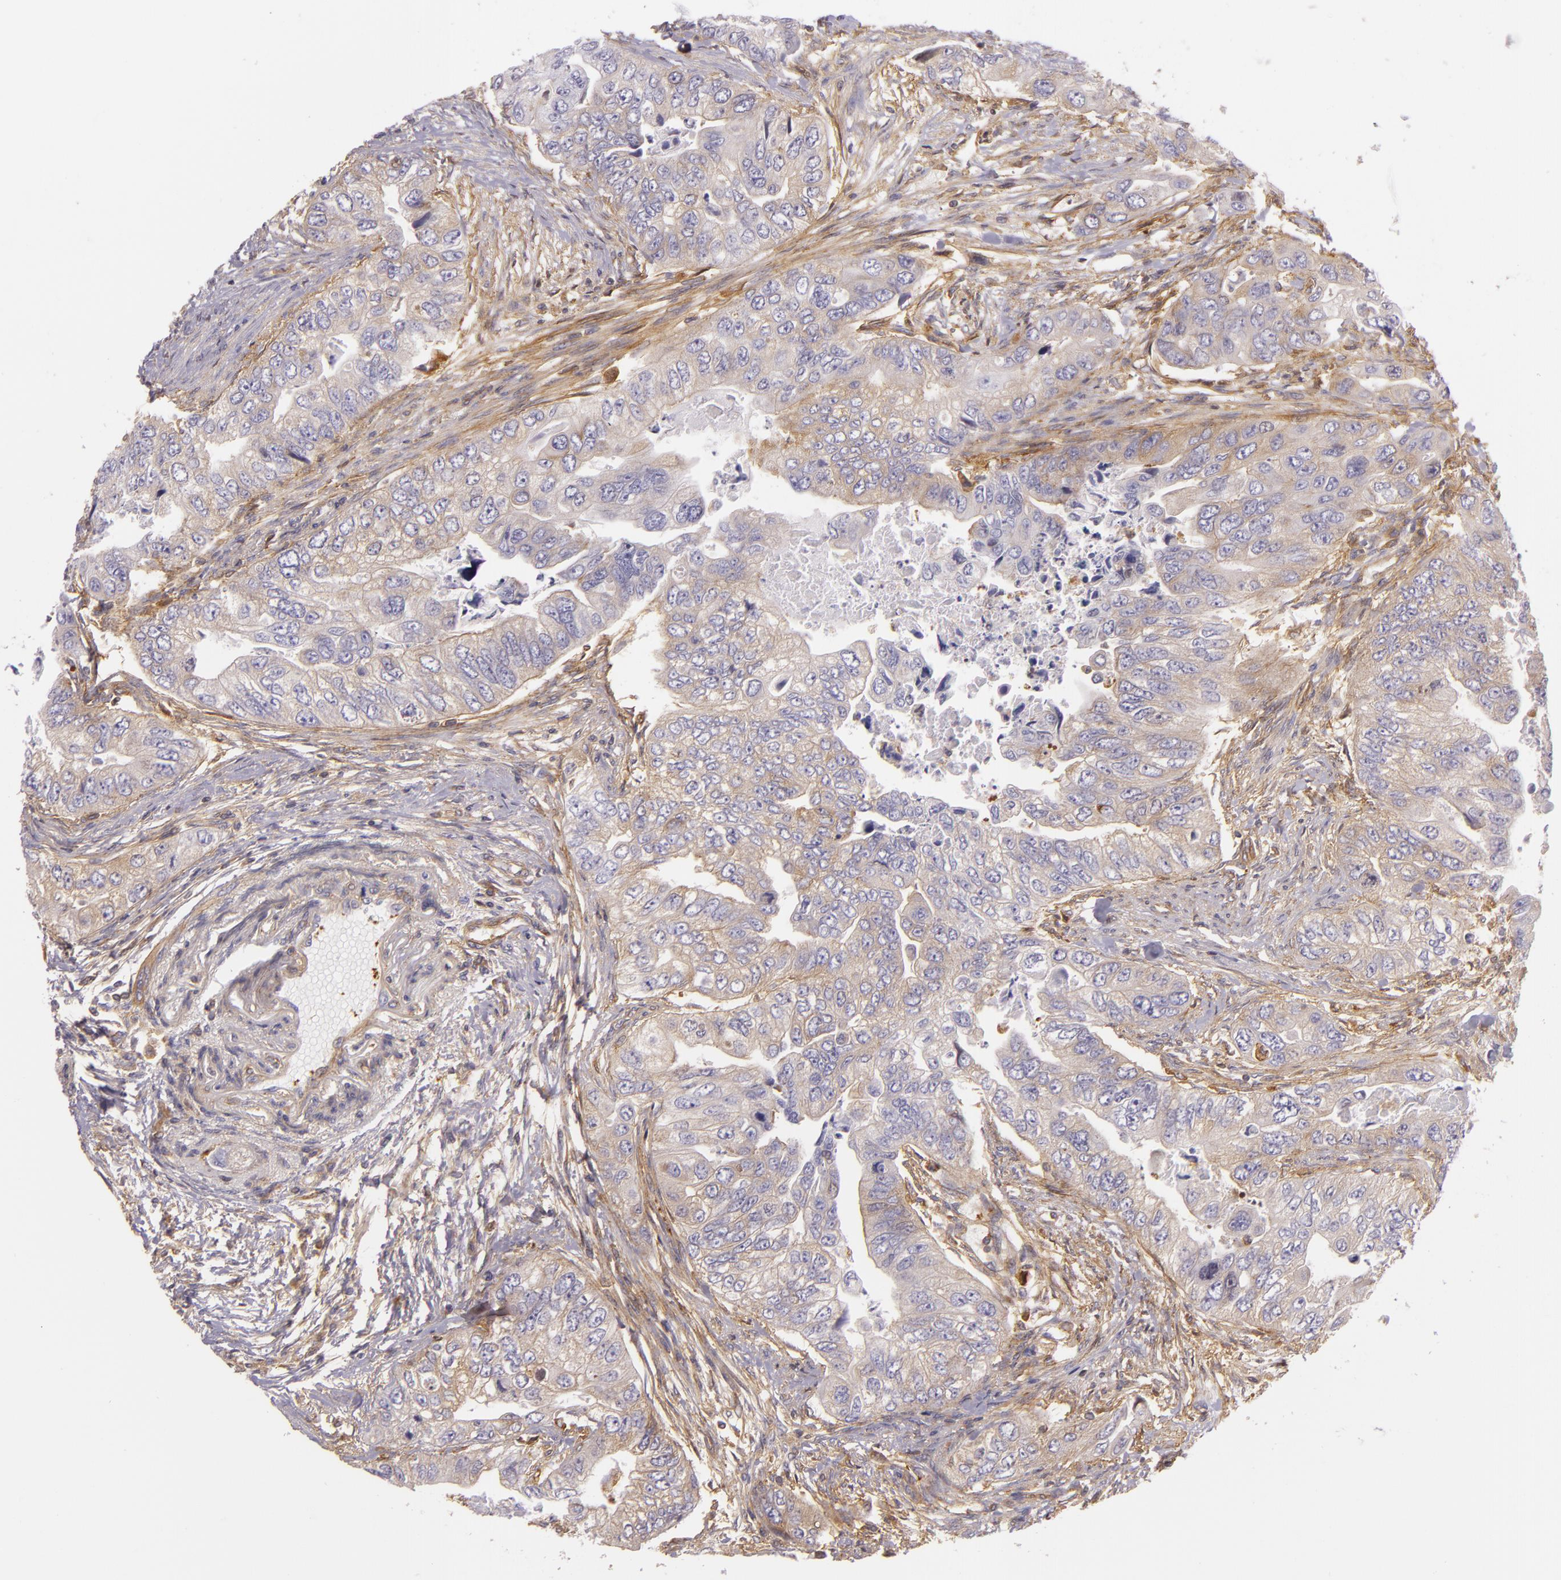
{"staining": {"intensity": "weak", "quantity": ">75%", "location": "cytoplasmic/membranous"}, "tissue": "colorectal cancer", "cell_type": "Tumor cells", "image_type": "cancer", "snomed": [{"axis": "morphology", "description": "Adenocarcinoma, NOS"}, {"axis": "topography", "description": "Colon"}], "caption": "A photomicrograph of colorectal cancer stained for a protein demonstrates weak cytoplasmic/membranous brown staining in tumor cells.", "gene": "TLN1", "patient": {"sex": "female", "age": 11}}